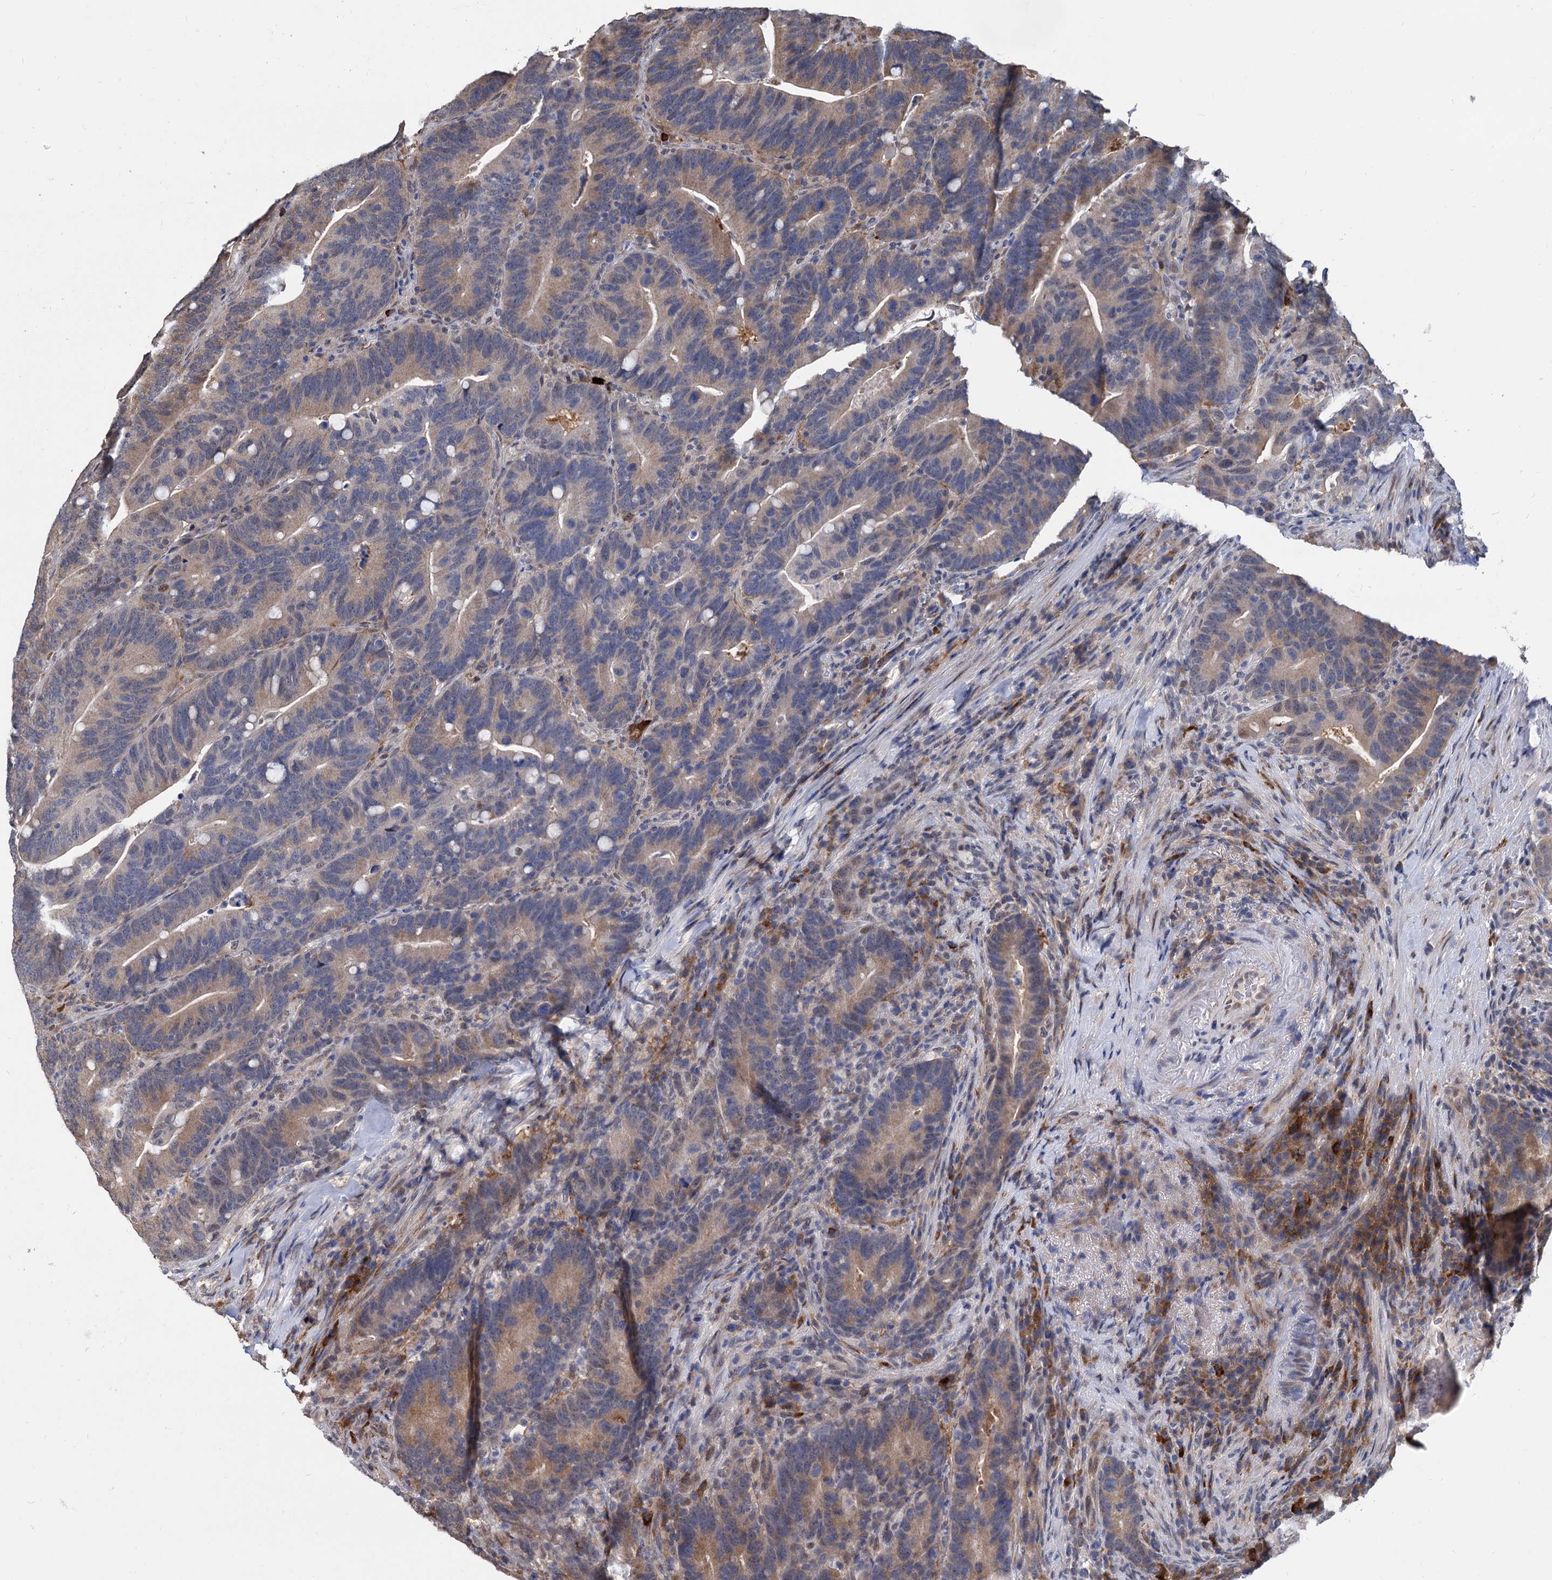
{"staining": {"intensity": "weak", "quantity": "25%-75%", "location": "cytoplasmic/membranous"}, "tissue": "colorectal cancer", "cell_type": "Tumor cells", "image_type": "cancer", "snomed": [{"axis": "morphology", "description": "Adenocarcinoma, NOS"}, {"axis": "topography", "description": "Colon"}], "caption": "A brown stain highlights weak cytoplasmic/membranous expression of a protein in colorectal cancer tumor cells. The staining was performed using DAB (3,3'-diaminobenzidine) to visualize the protein expression in brown, while the nuclei were stained in blue with hematoxylin (Magnification: 20x).", "gene": "PSMD4", "patient": {"sex": "female", "age": 66}}